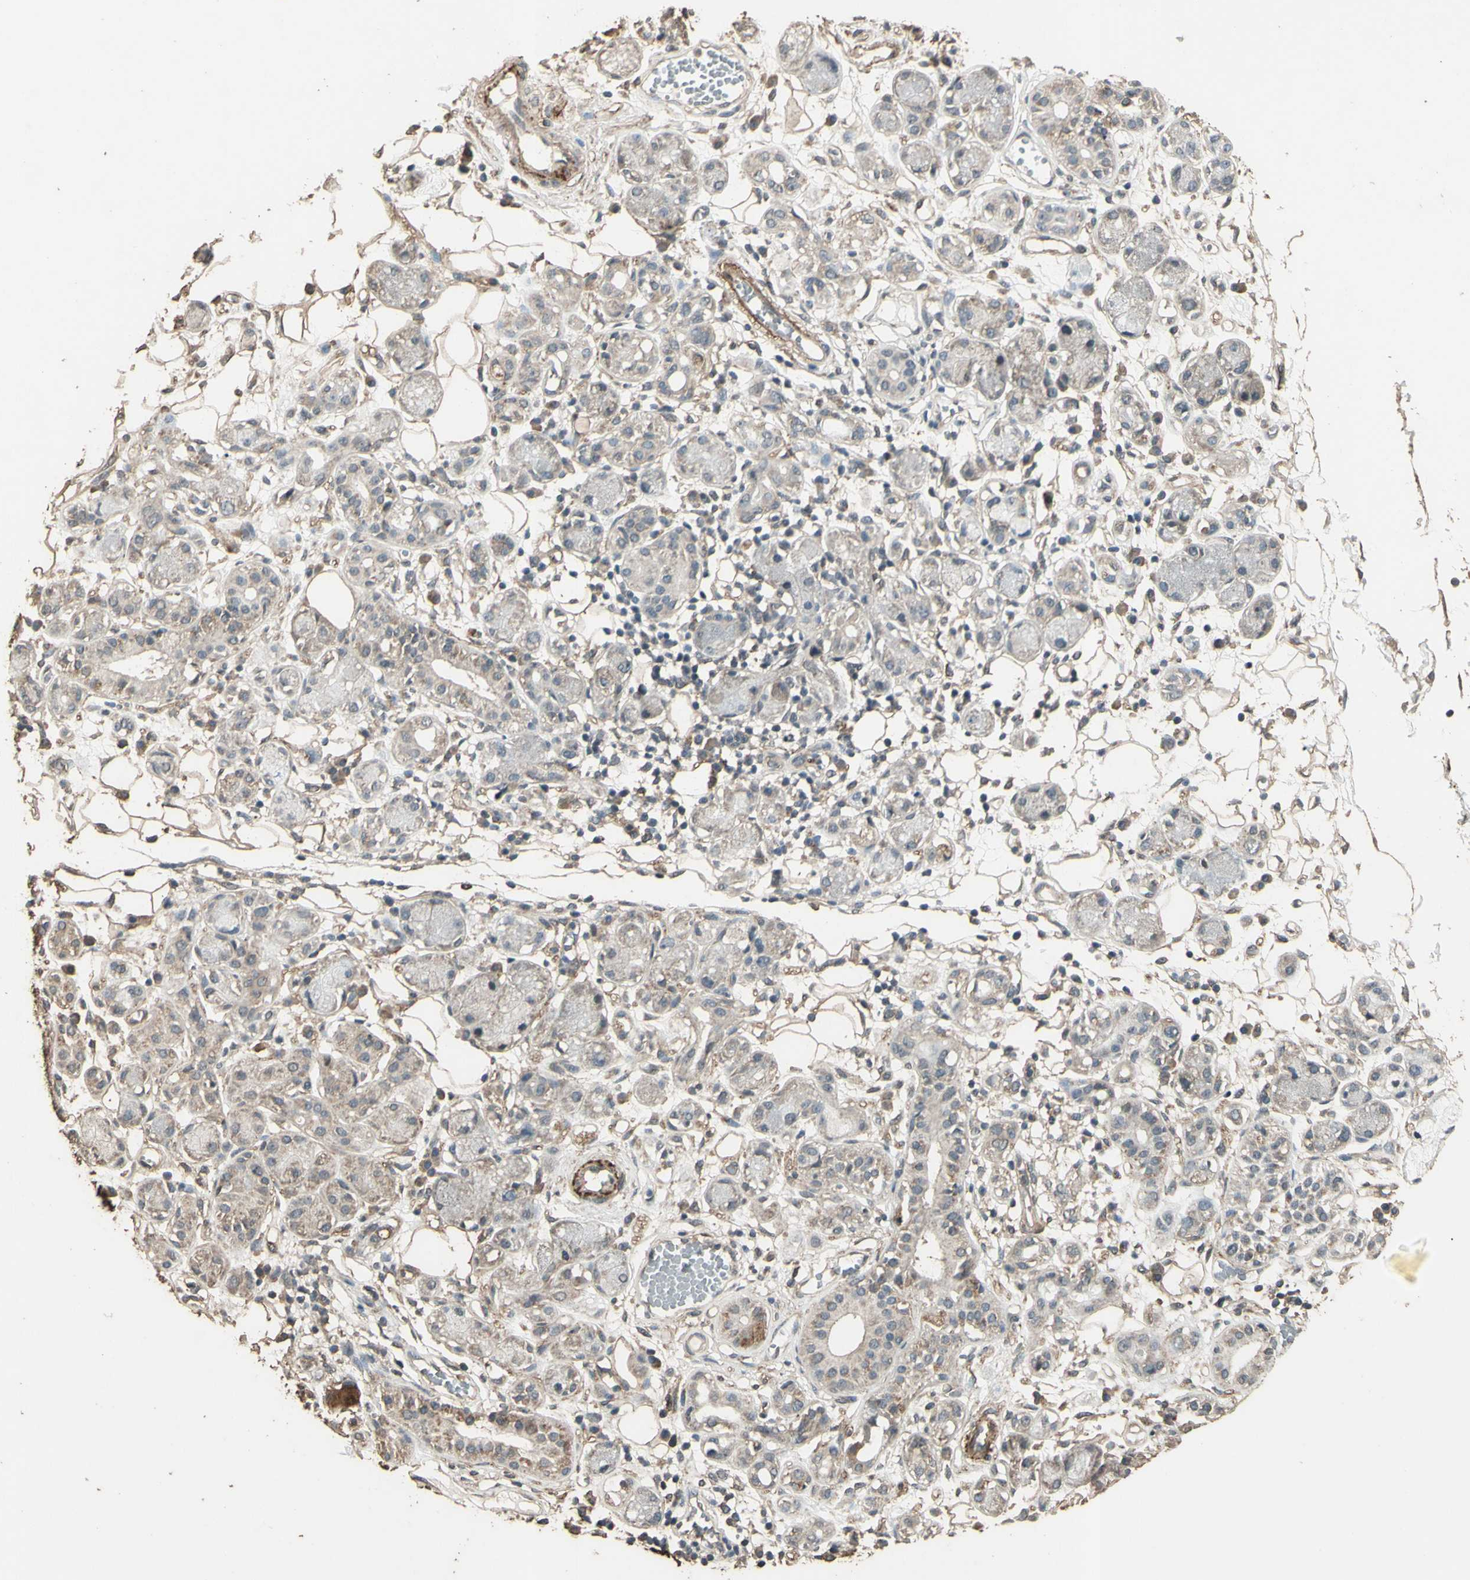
{"staining": {"intensity": "moderate", "quantity": ">75%", "location": "cytoplasmic/membranous"}, "tissue": "adipose tissue", "cell_type": "Adipocytes", "image_type": "normal", "snomed": [{"axis": "morphology", "description": "Normal tissue, NOS"}, {"axis": "morphology", "description": "Inflammation, NOS"}, {"axis": "topography", "description": "Vascular tissue"}, {"axis": "topography", "description": "Salivary gland"}], "caption": "Immunohistochemistry histopathology image of benign adipose tissue: human adipose tissue stained using immunohistochemistry exhibits medium levels of moderate protein expression localized specifically in the cytoplasmic/membranous of adipocytes, appearing as a cytoplasmic/membranous brown color.", "gene": "TSPO", "patient": {"sex": "female", "age": 75}}